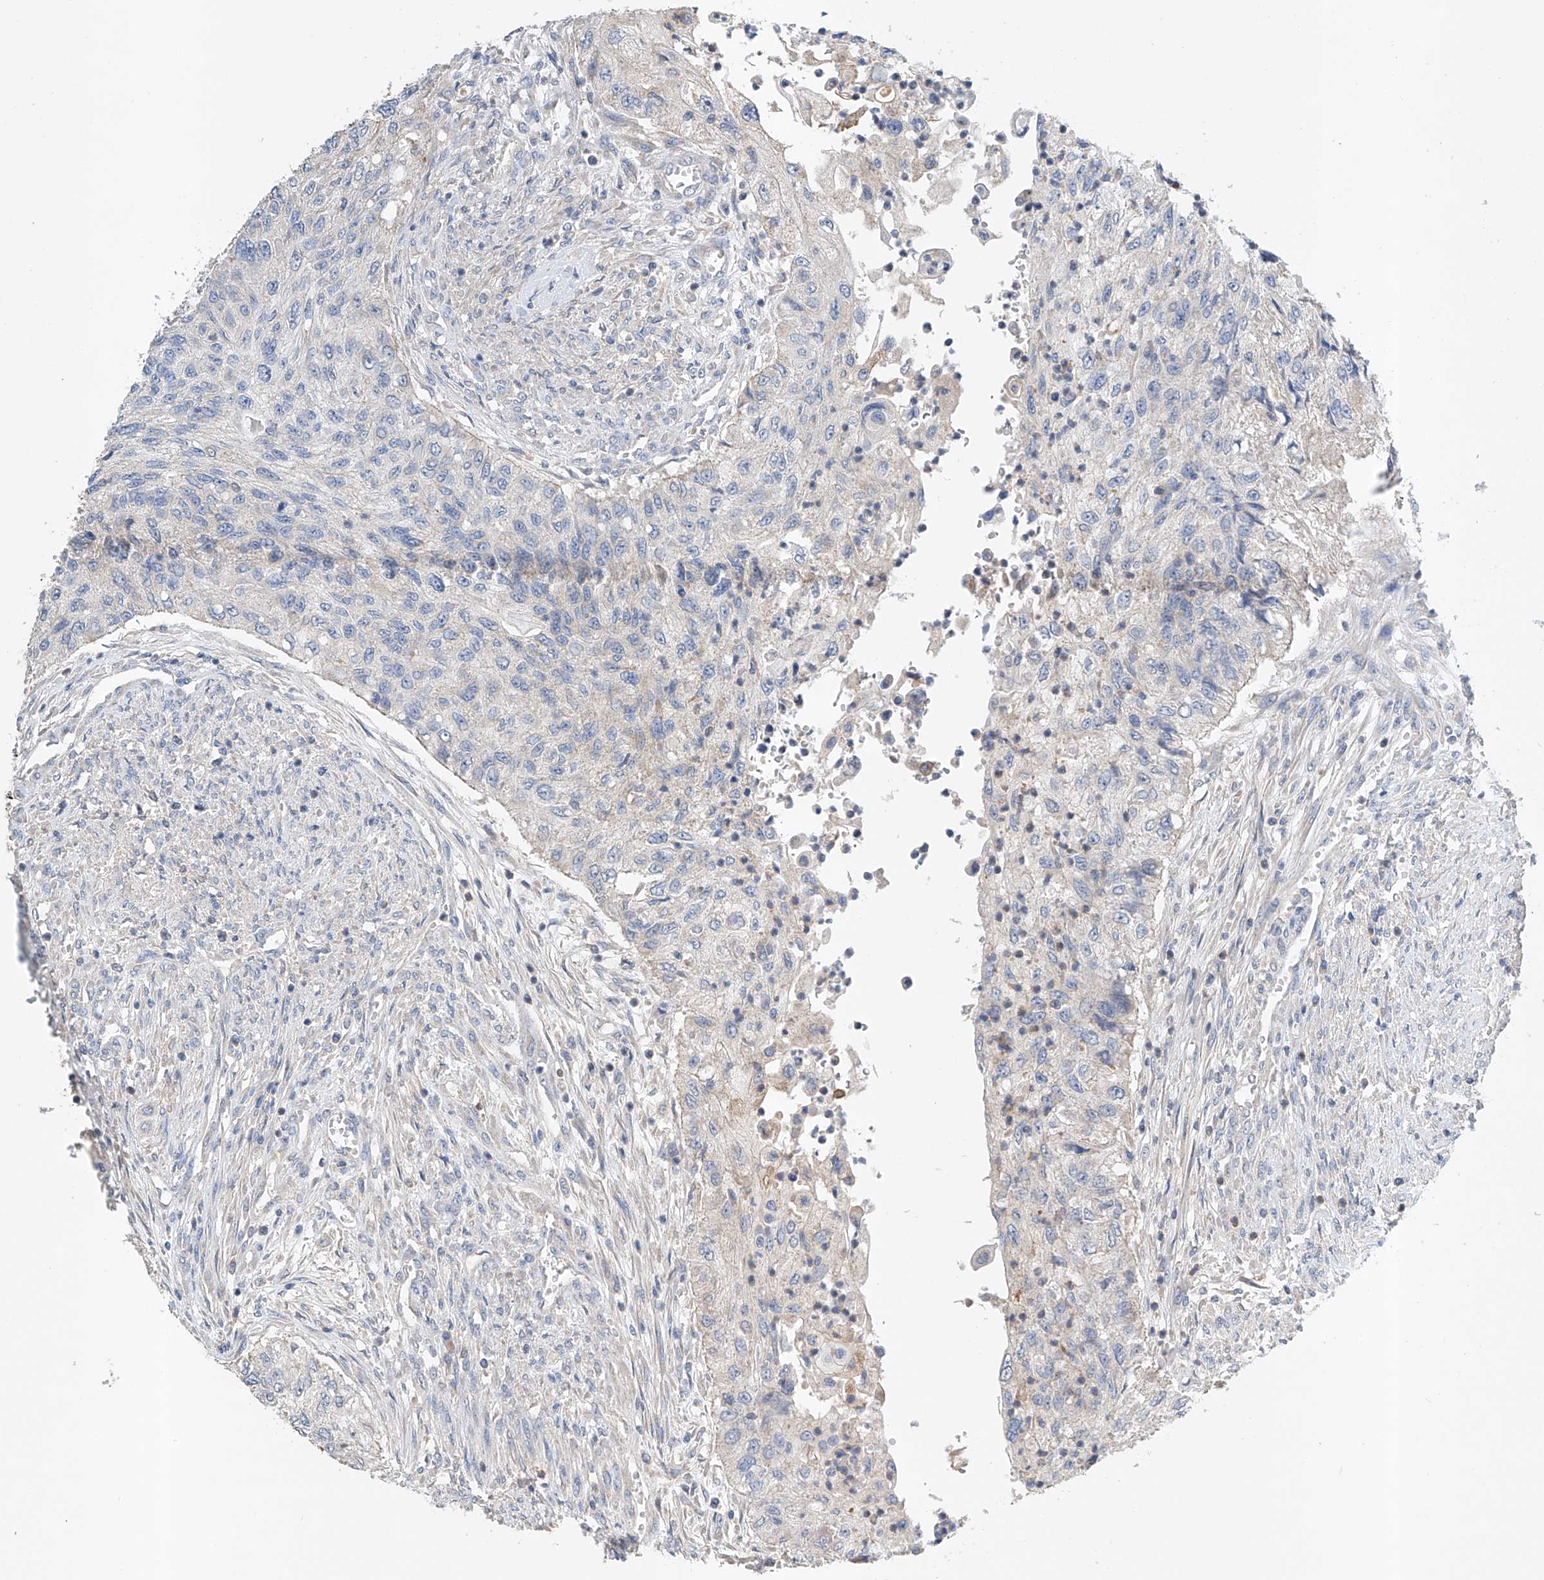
{"staining": {"intensity": "negative", "quantity": "none", "location": "none"}, "tissue": "urothelial cancer", "cell_type": "Tumor cells", "image_type": "cancer", "snomed": [{"axis": "morphology", "description": "Urothelial carcinoma, High grade"}, {"axis": "topography", "description": "Urinary bladder"}], "caption": "This is a image of IHC staining of high-grade urothelial carcinoma, which shows no staining in tumor cells. The staining is performed using DAB brown chromogen with nuclei counter-stained in using hematoxylin.", "gene": "GPC4", "patient": {"sex": "female", "age": 60}}